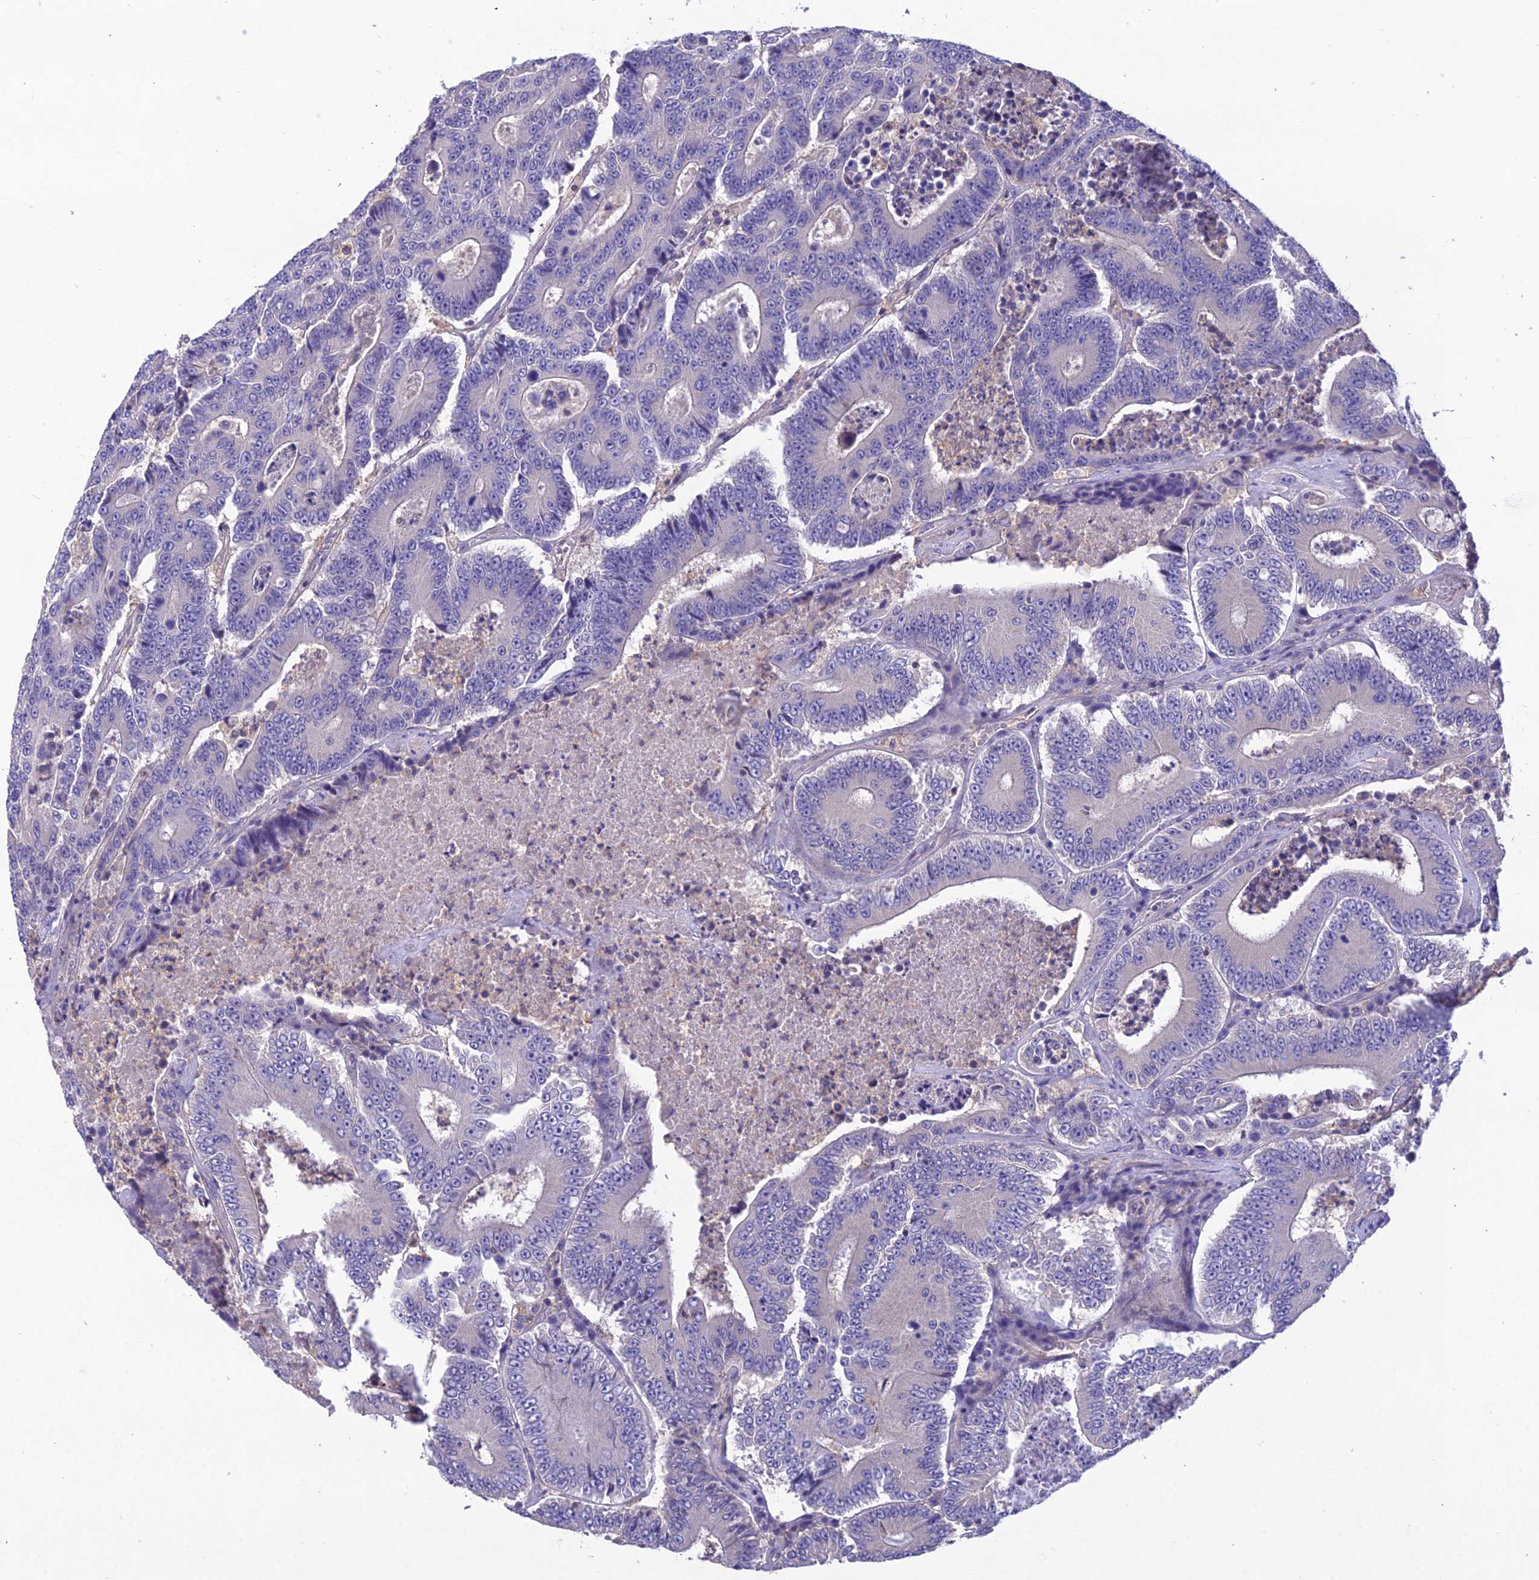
{"staining": {"intensity": "negative", "quantity": "none", "location": "none"}, "tissue": "colorectal cancer", "cell_type": "Tumor cells", "image_type": "cancer", "snomed": [{"axis": "morphology", "description": "Adenocarcinoma, NOS"}, {"axis": "topography", "description": "Colon"}], "caption": "Immunohistochemical staining of human colorectal cancer shows no significant staining in tumor cells.", "gene": "SNX24", "patient": {"sex": "male", "age": 83}}